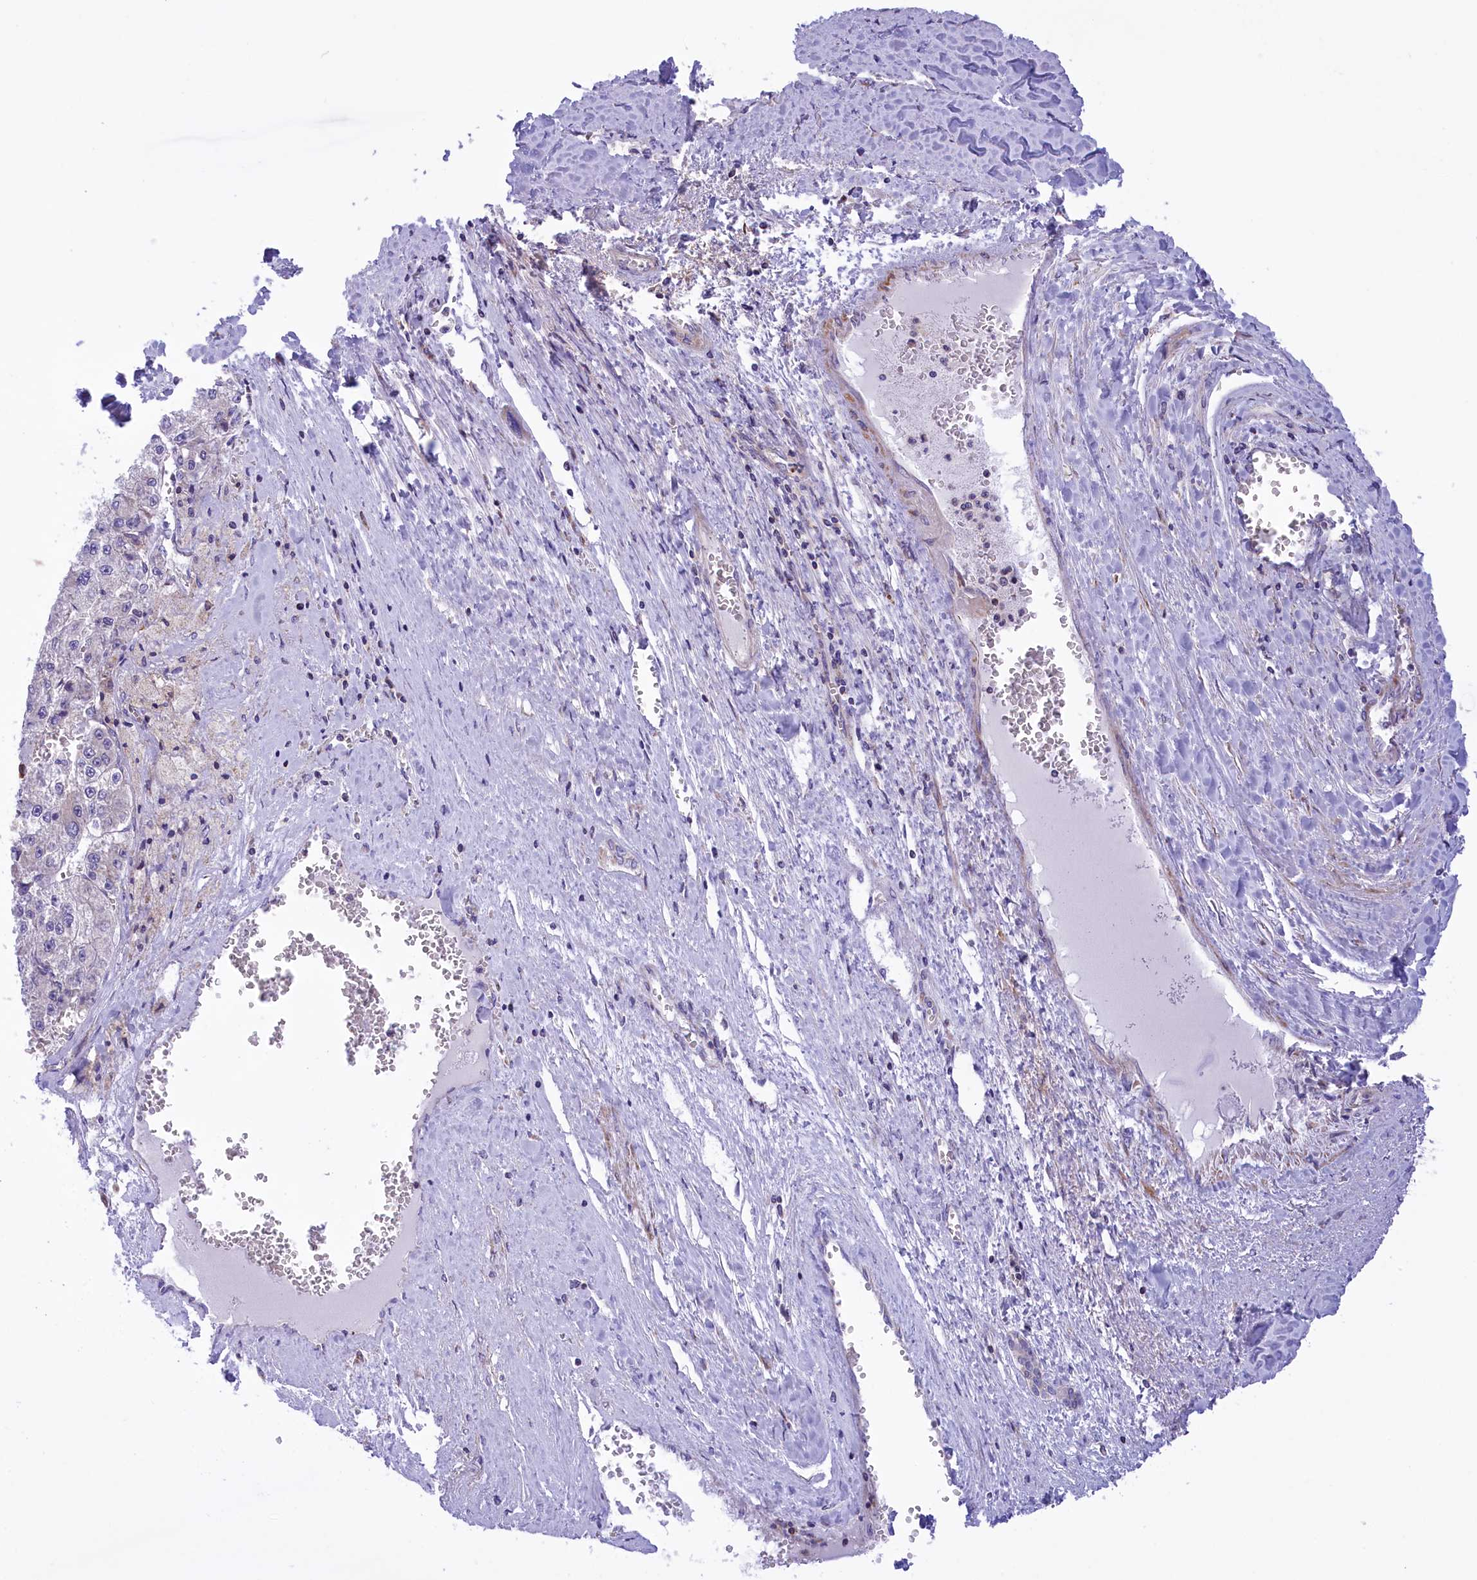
{"staining": {"intensity": "negative", "quantity": "none", "location": "none"}, "tissue": "liver cancer", "cell_type": "Tumor cells", "image_type": "cancer", "snomed": [{"axis": "morphology", "description": "Carcinoma, Hepatocellular, NOS"}, {"axis": "topography", "description": "Liver"}], "caption": "DAB (3,3'-diaminobenzidine) immunohistochemical staining of hepatocellular carcinoma (liver) shows no significant expression in tumor cells.", "gene": "CORO7-PAM16", "patient": {"sex": "female", "age": 73}}